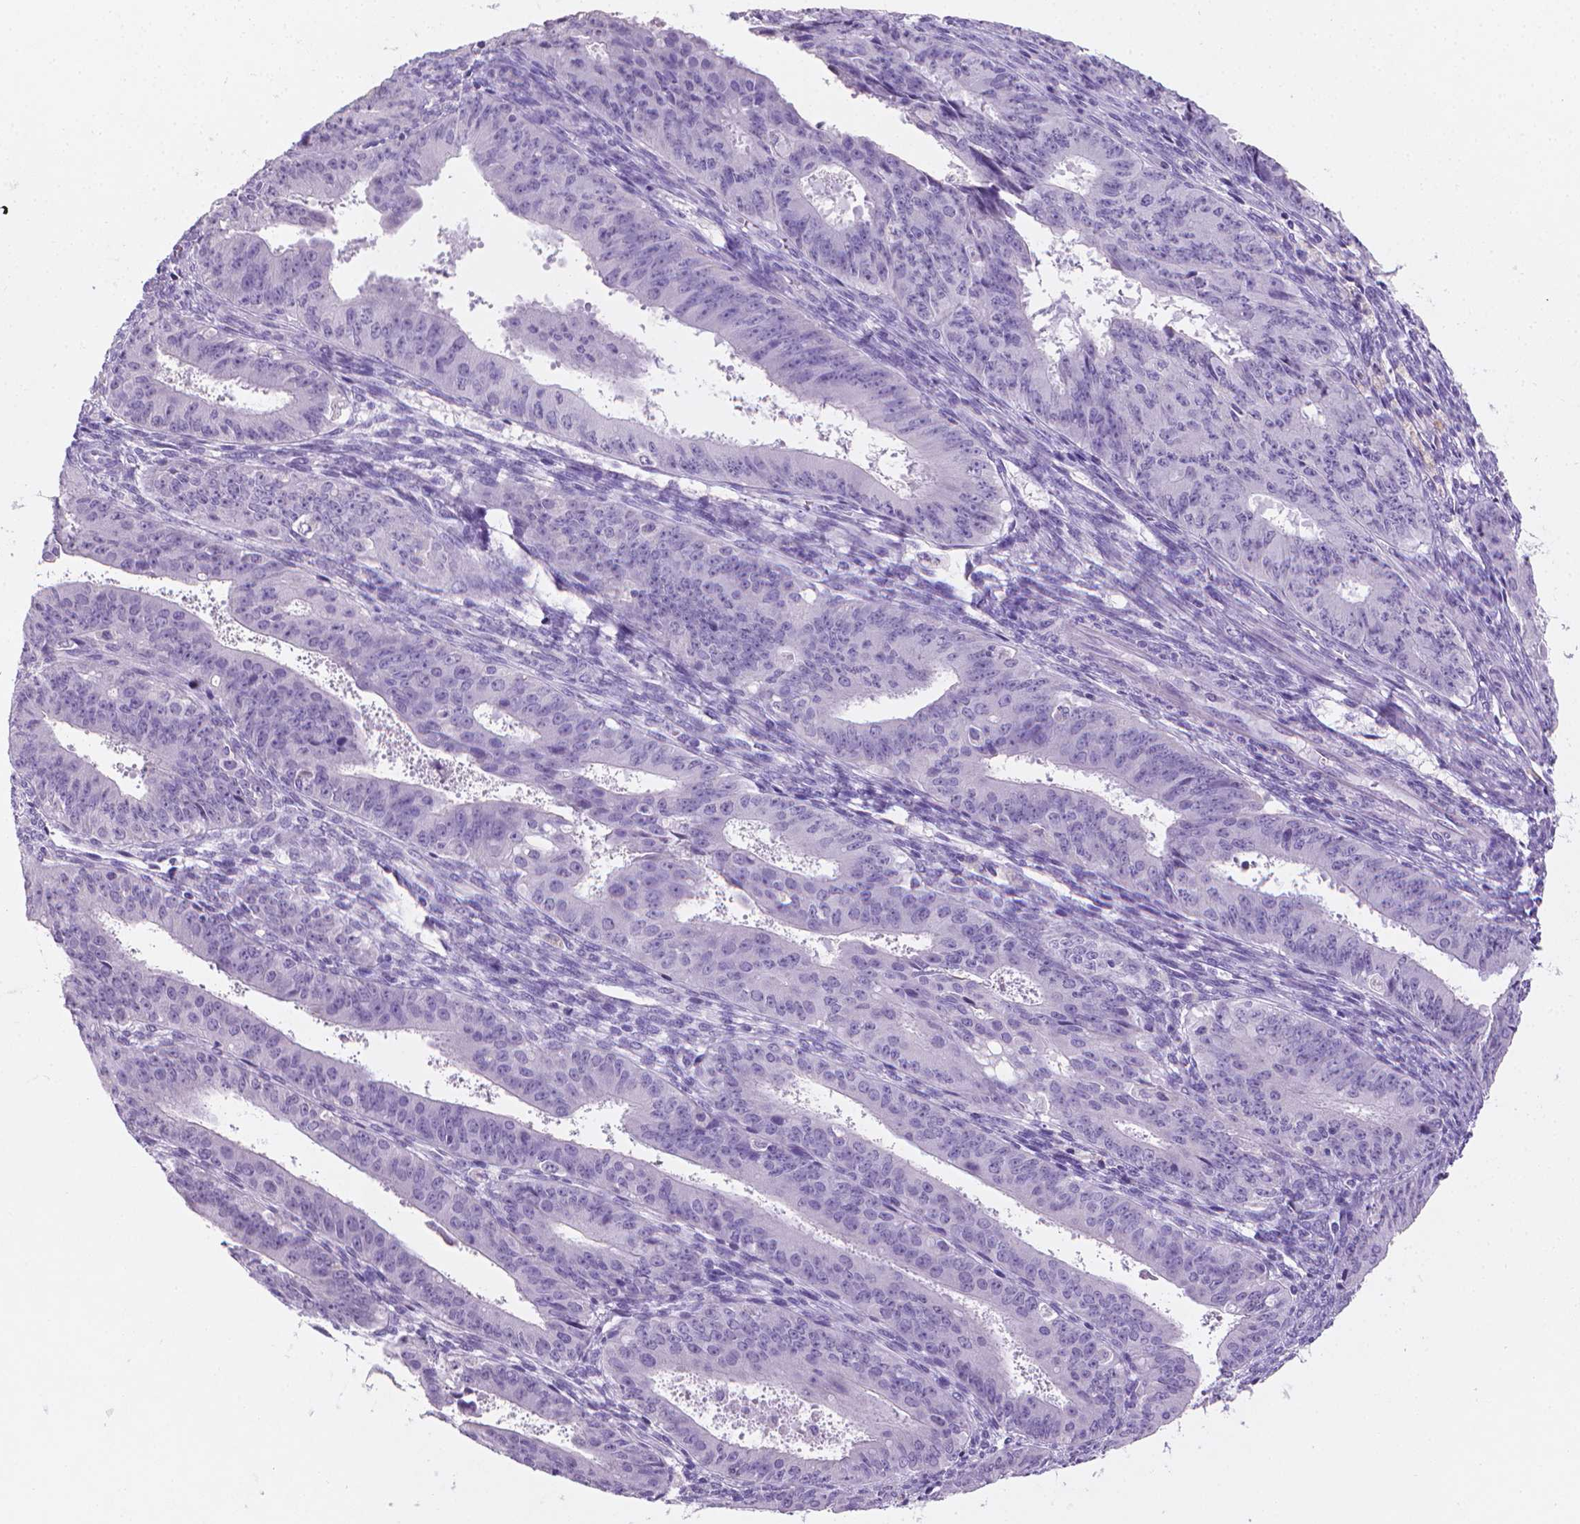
{"staining": {"intensity": "negative", "quantity": "none", "location": "none"}, "tissue": "ovarian cancer", "cell_type": "Tumor cells", "image_type": "cancer", "snomed": [{"axis": "morphology", "description": "Carcinoma, endometroid"}, {"axis": "topography", "description": "Ovary"}], "caption": "IHC image of ovarian endometroid carcinoma stained for a protein (brown), which demonstrates no positivity in tumor cells.", "gene": "XPNPEP2", "patient": {"sex": "female", "age": 42}}